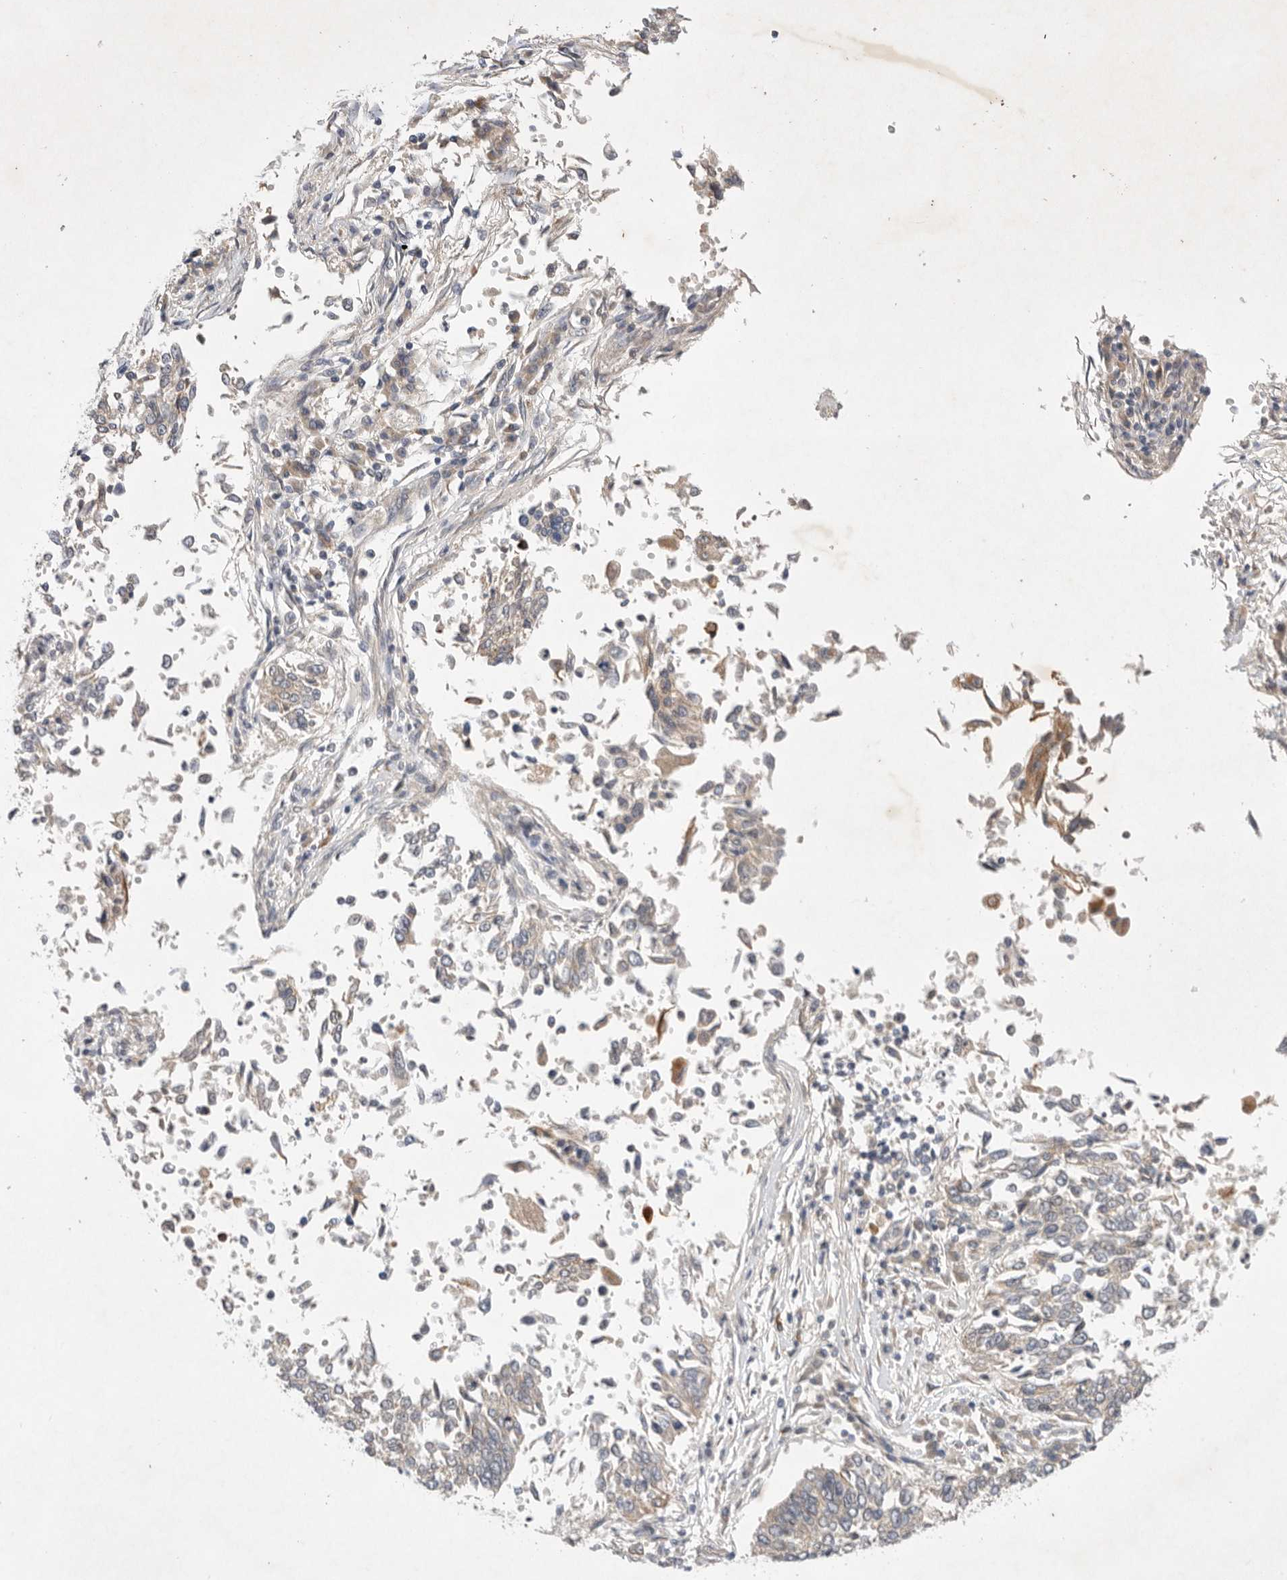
{"staining": {"intensity": "weak", "quantity": "<25%", "location": "cytoplasmic/membranous"}, "tissue": "lung cancer", "cell_type": "Tumor cells", "image_type": "cancer", "snomed": [{"axis": "morphology", "description": "Normal tissue, NOS"}, {"axis": "morphology", "description": "Squamous cell carcinoma, NOS"}, {"axis": "topography", "description": "Cartilage tissue"}, {"axis": "topography", "description": "Bronchus"}, {"axis": "topography", "description": "Lung"}, {"axis": "topography", "description": "Peripheral nerve tissue"}], "caption": "Tumor cells are negative for brown protein staining in lung cancer.", "gene": "PTPDC1", "patient": {"sex": "female", "age": 49}}